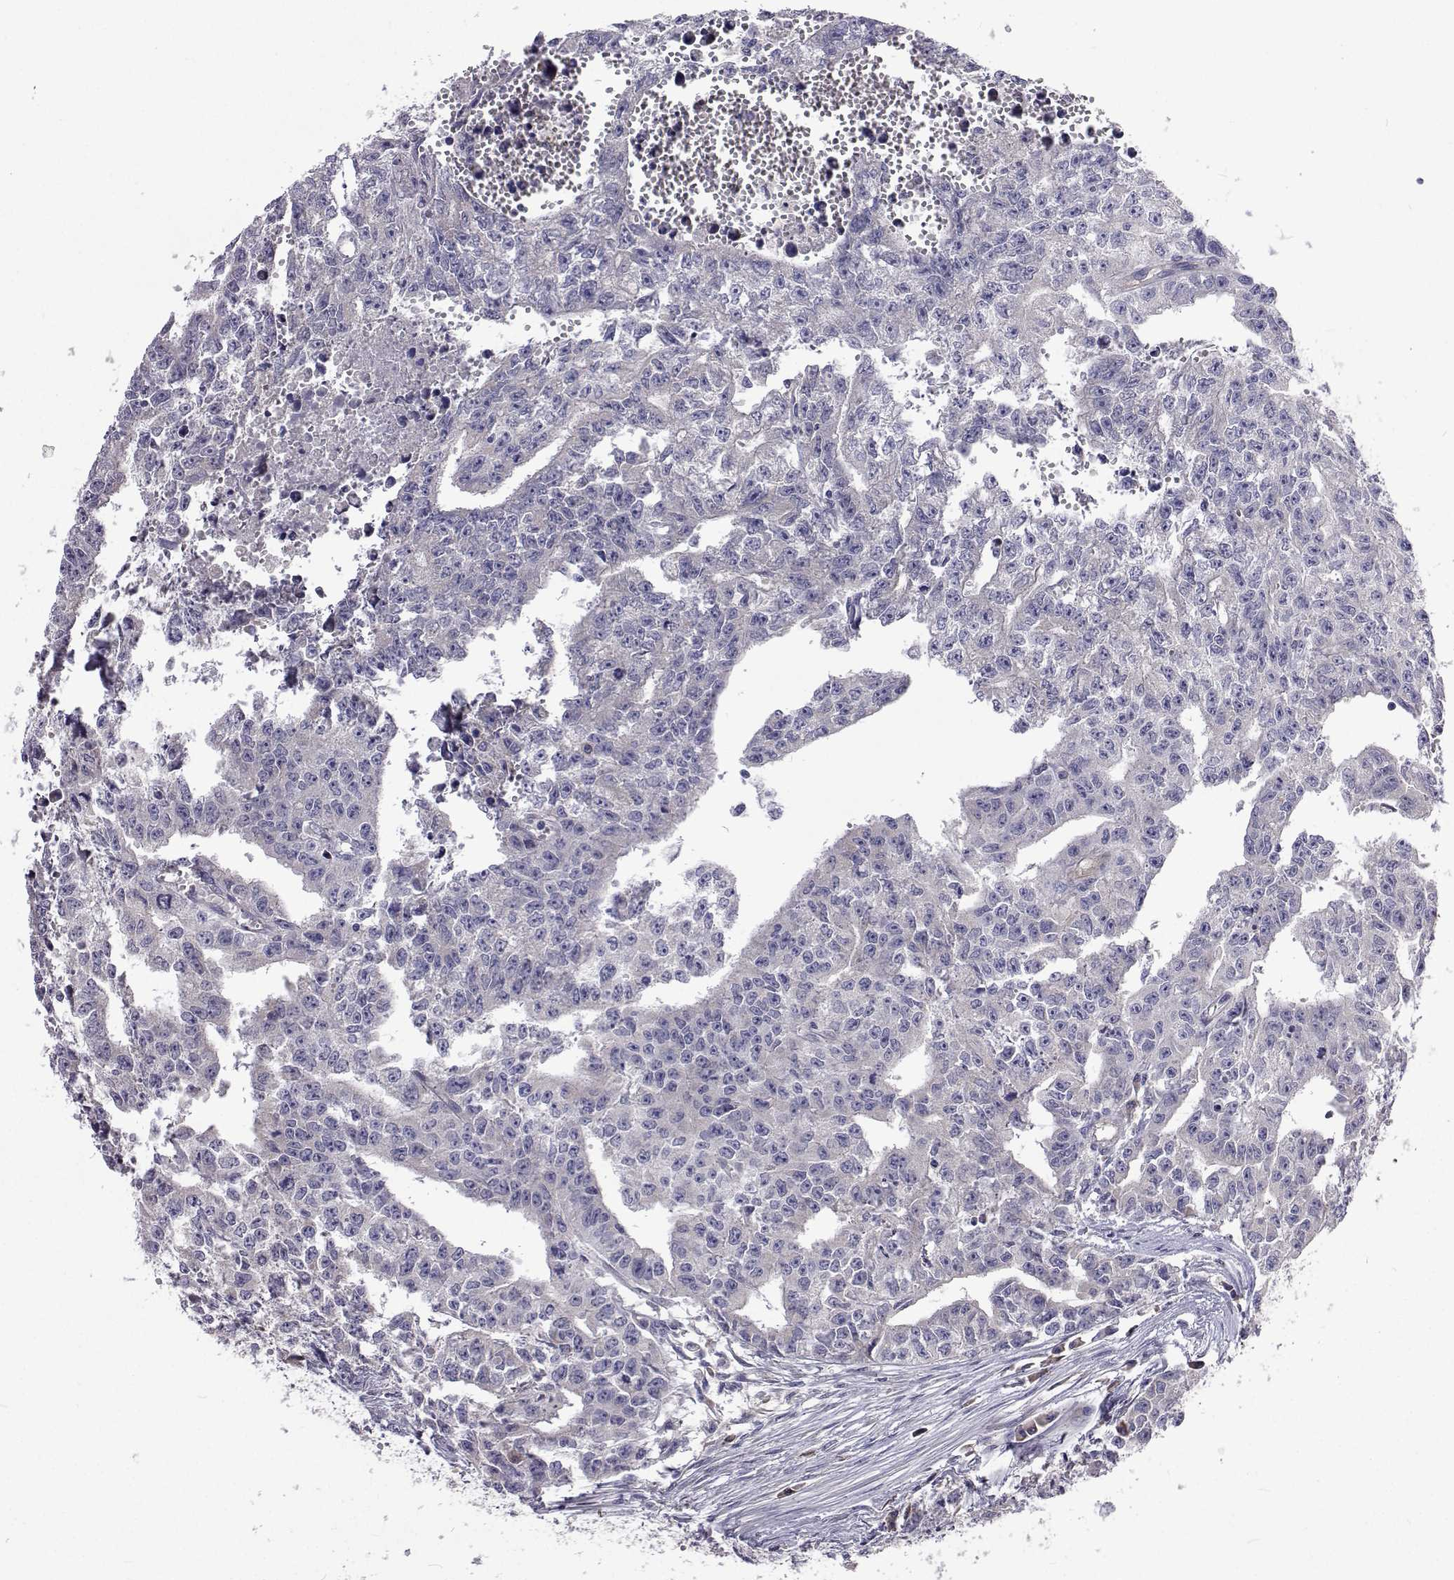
{"staining": {"intensity": "negative", "quantity": "none", "location": "none"}, "tissue": "testis cancer", "cell_type": "Tumor cells", "image_type": "cancer", "snomed": [{"axis": "morphology", "description": "Carcinoma, Embryonal, NOS"}, {"axis": "morphology", "description": "Teratoma, malignant, NOS"}, {"axis": "topography", "description": "Testis"}], "caption": "Tumor cells show no significant protein positivity in testis embryonal carcinoma.", "gene": "NPR3", "patient": {"sex": "male", "age": 24}}